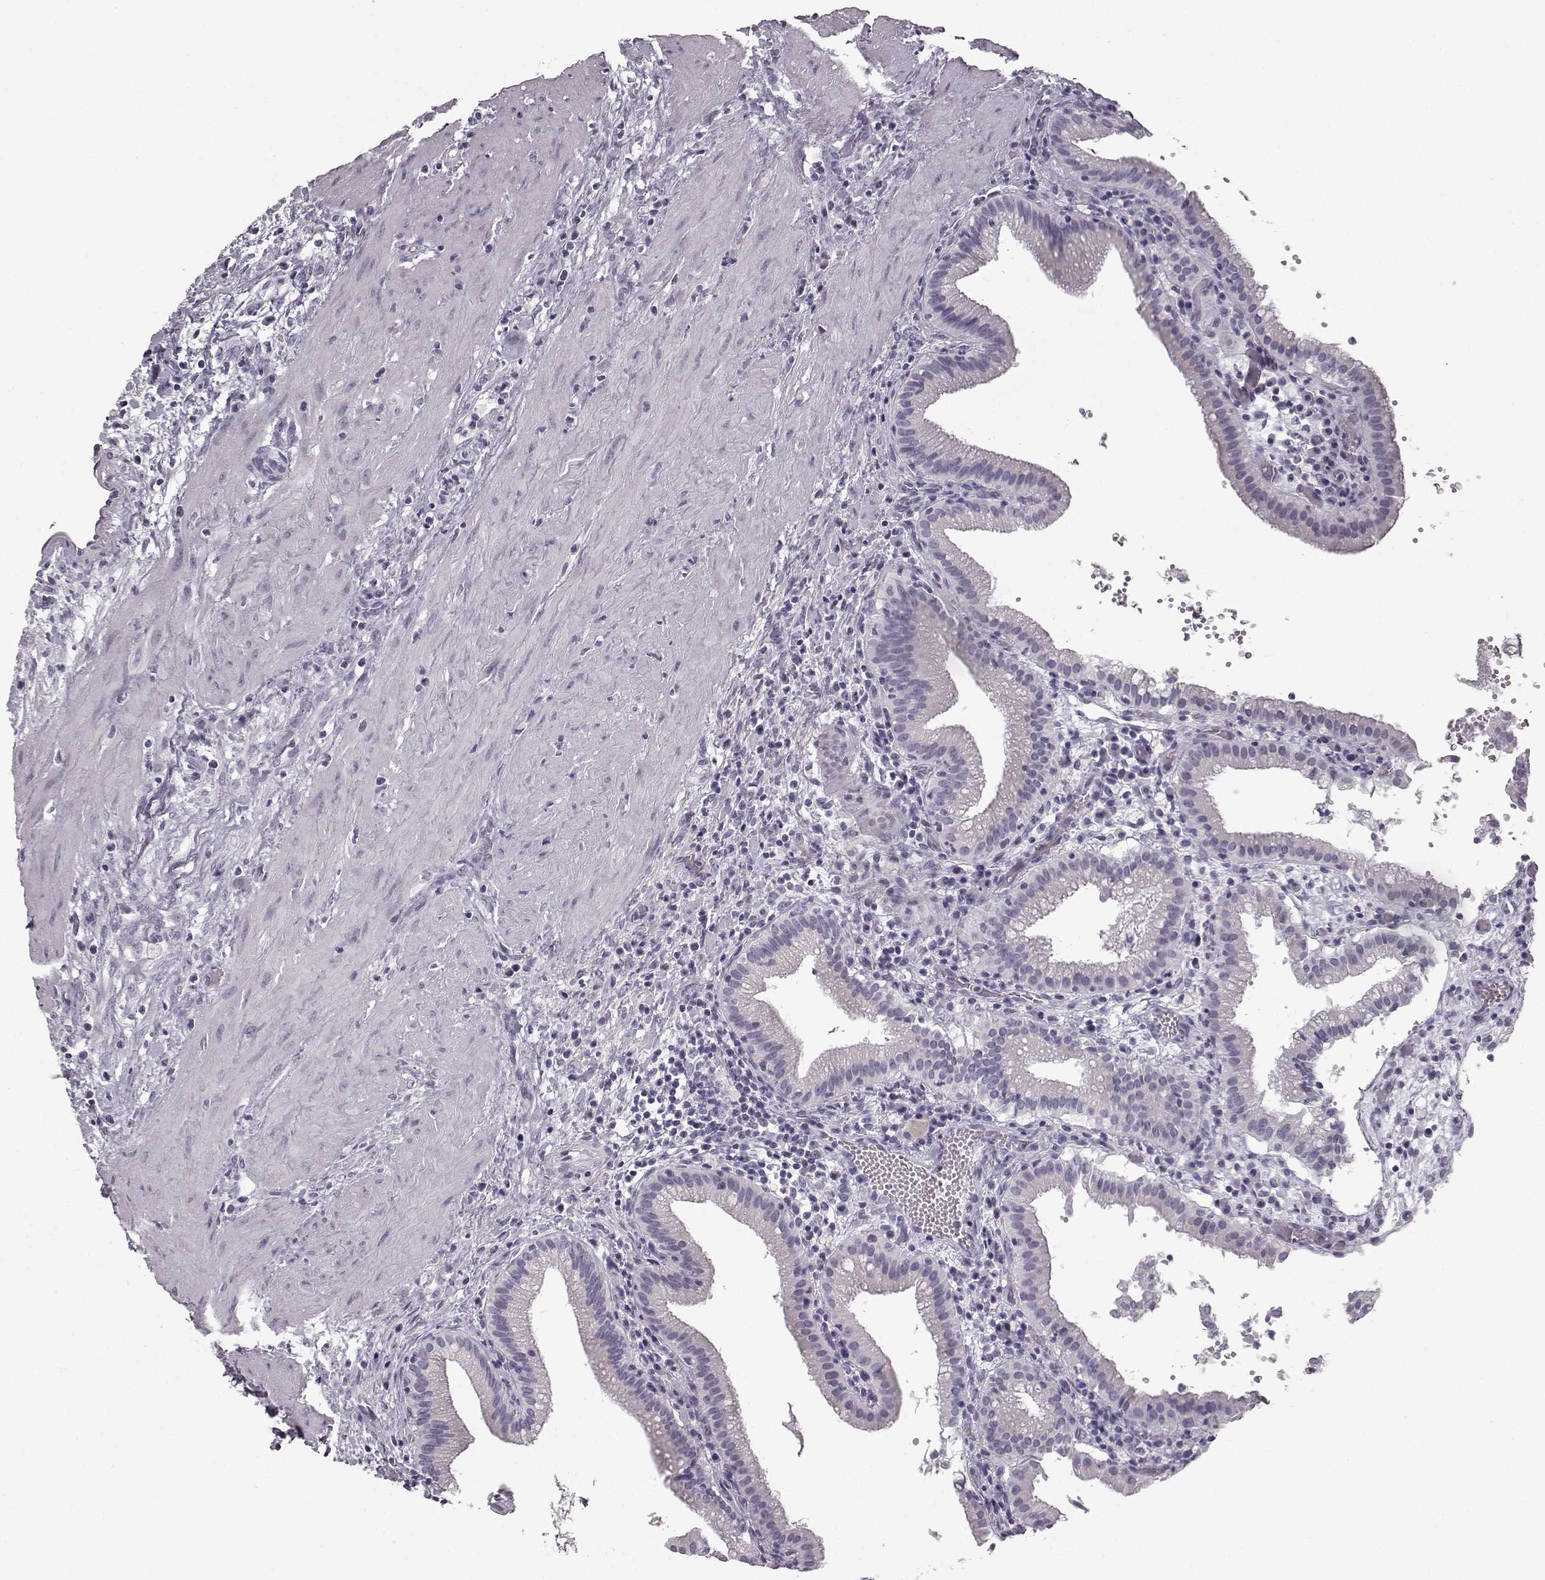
{"staining": {"intensity": "negative", "quantity": "none", "location": "none"}, "tissue": "gallbladder", "cell_type": "Glandular cells", "image_type": "normal", "snomed": [{"axis": "morphology", "description": "Normal tissue, NOS"}, {"axis": "topography", "description": "Gallbladder"}], "caption": "Immunohistochemical staining of unremarkable gallbladder exhibits no significant expression in glandular cells.", "gene": "SEMG2", "patient": {"sex": "male", "age": 42}}